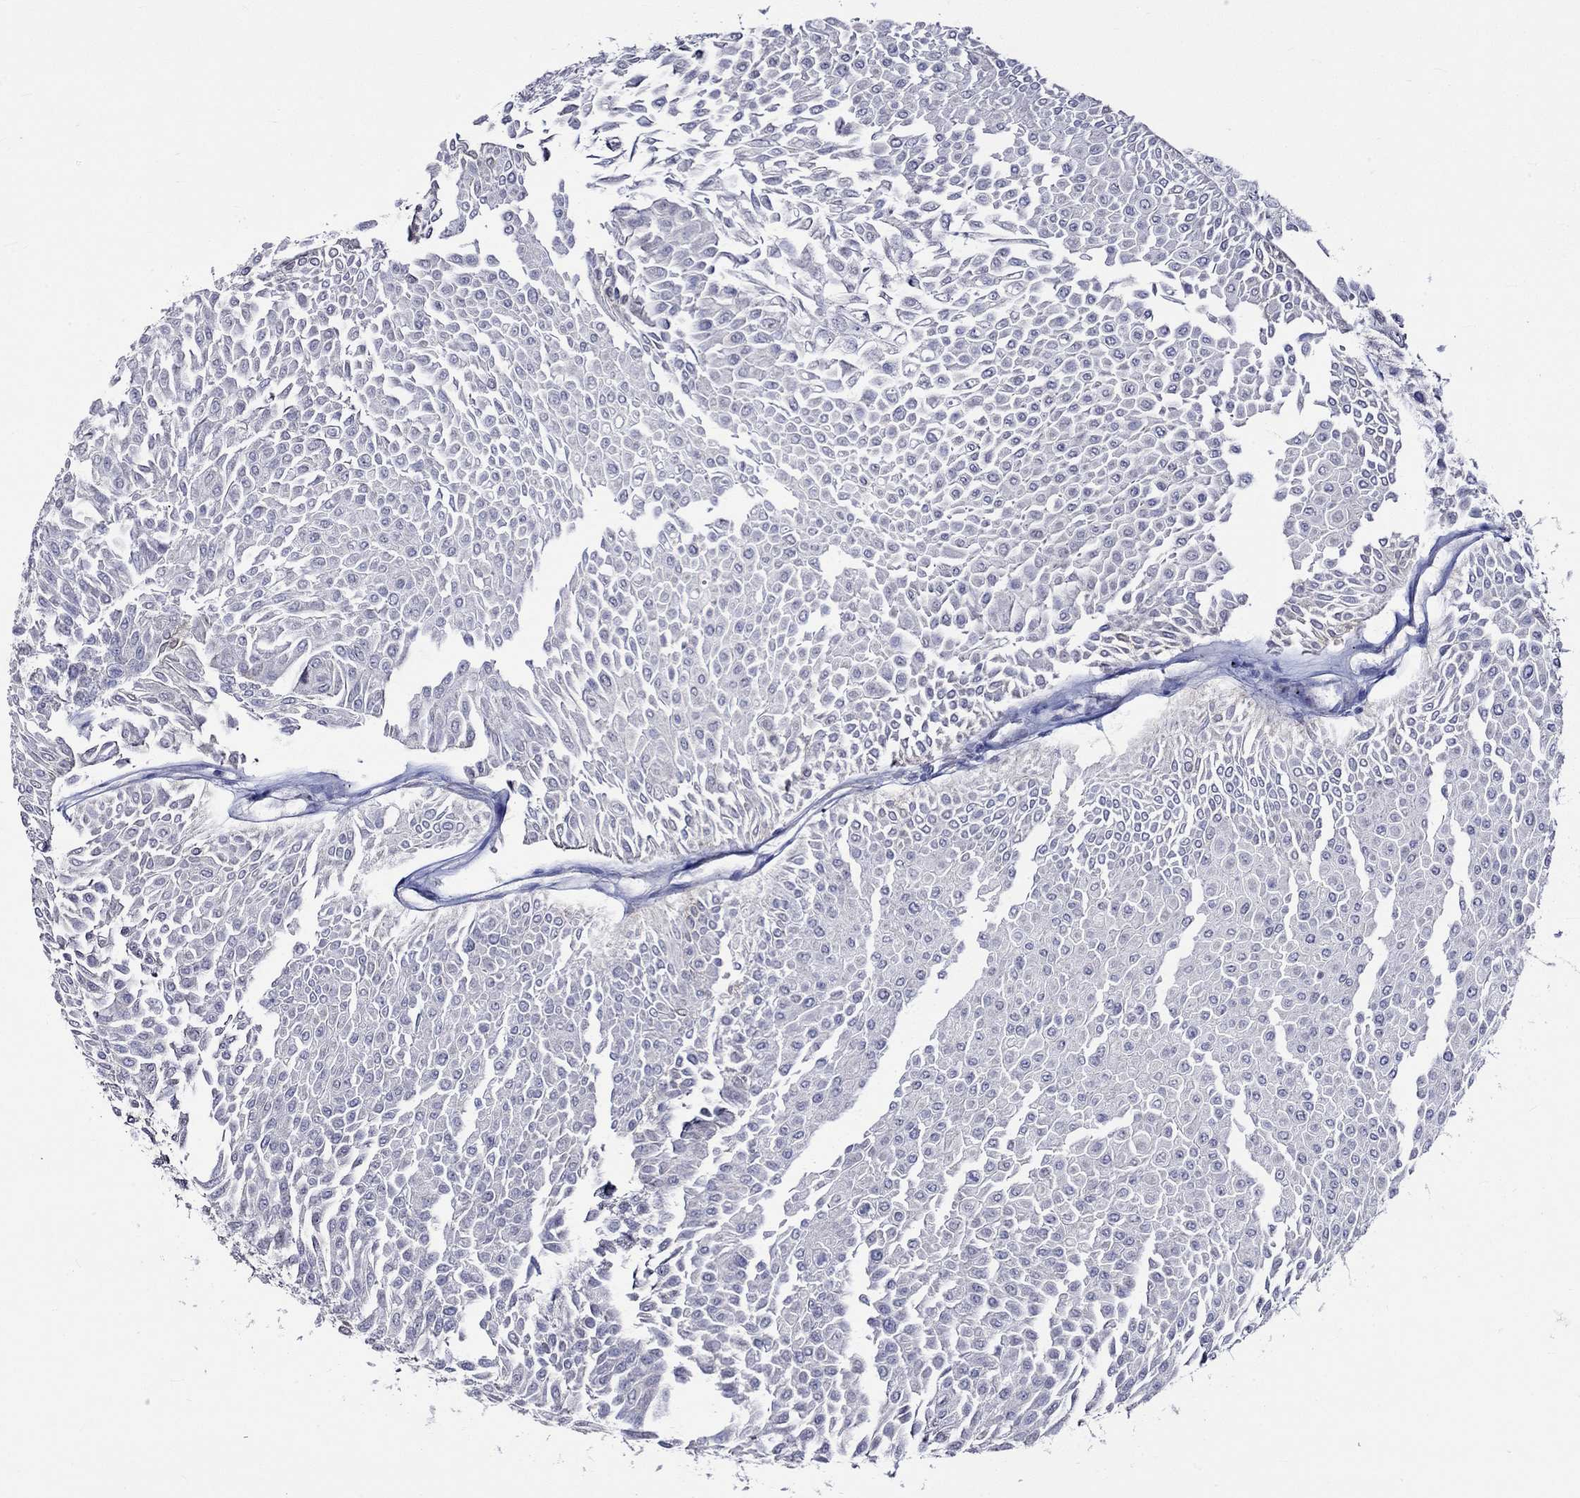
{"staining": {"intensity": "negative", "quantity": "none", "location": "none"}, "tissue": "urothelial cancer", "cell_type": "Tumor cells", "image_type": "cancer", "snomed": [{"axis": "morphology", "description": "Urothelial carcinoma, Low grade"}, {"axis": "topography", "description": "Urinary bladder"}], "caption": "DAB immunohistochemical staining of human urothelial cancer exhibits no significant expression in tumor cells.", "gene": "CRYAB", "patient": {"sex": "male", "age": 67}}